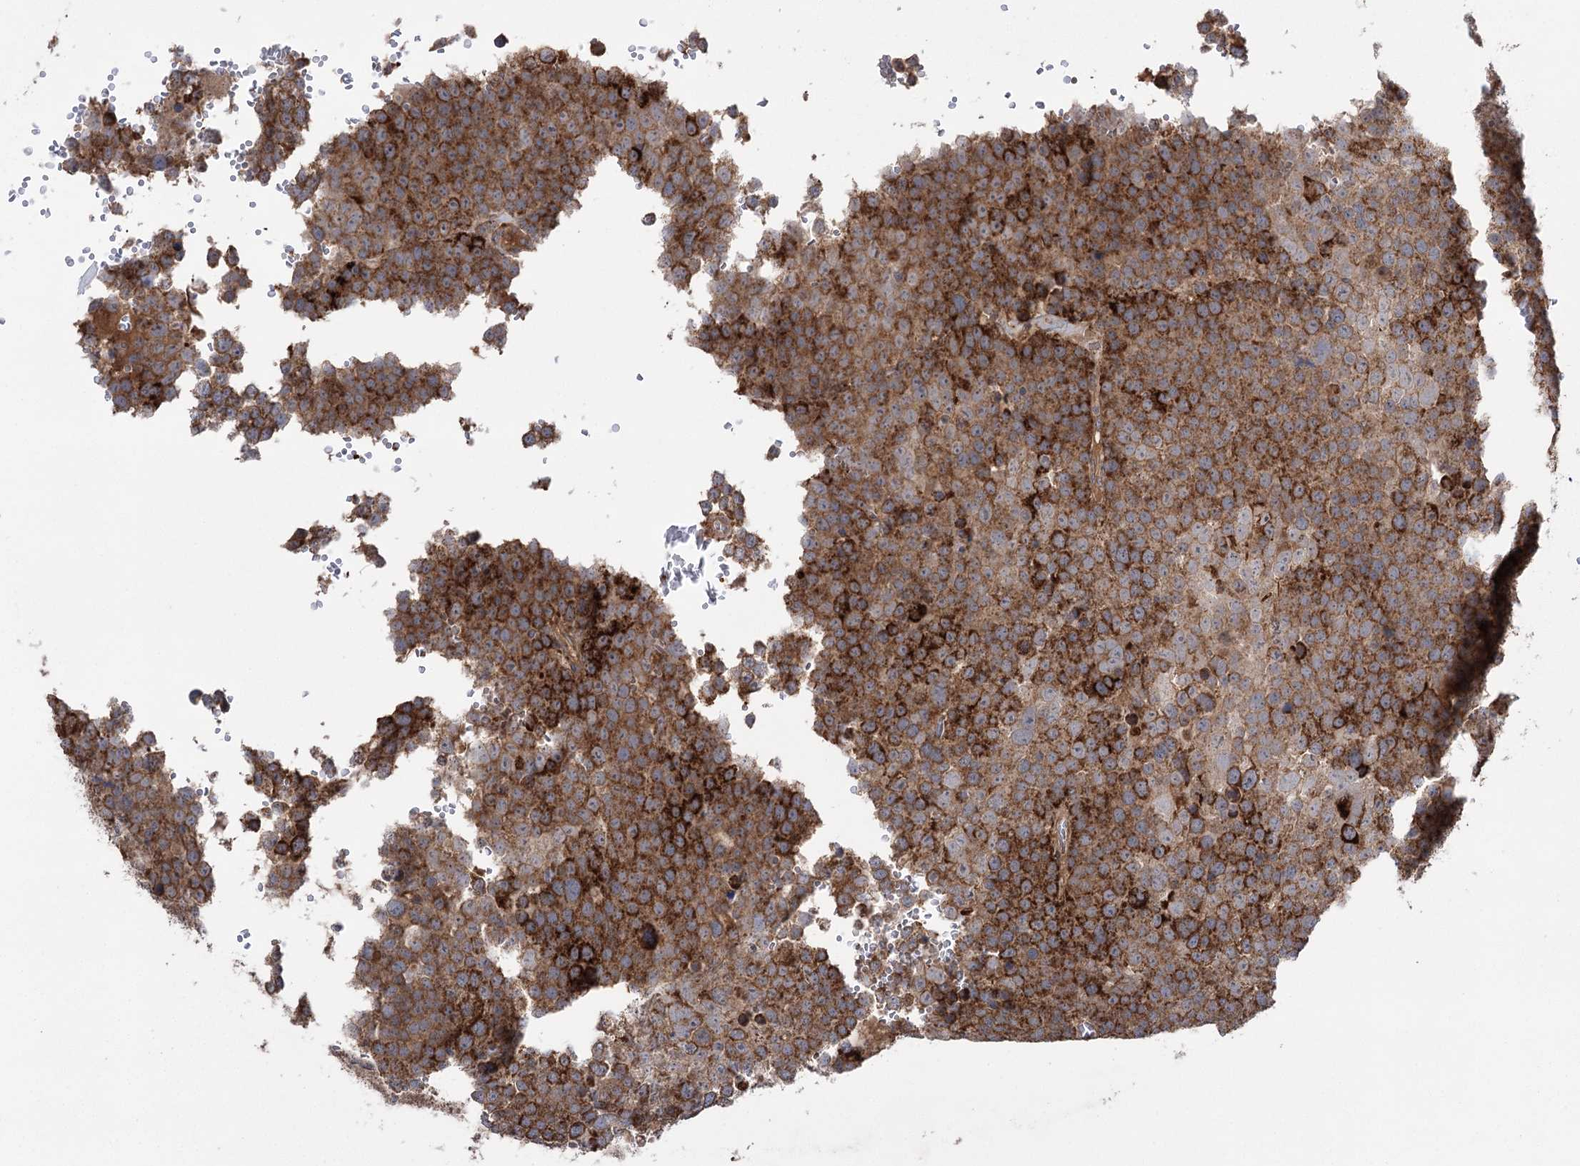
{"staining": {"intensity": "strong", "quantity": ">75%", "location": "cytoplasmic/membranous"}, "tissue": "testis cancer", "cell_type": "Tumor cells", "image_type": "cancer", "snomed": [{"axis": "morphology", "description": "Seminoma, NOS"}, {"axis": "topography", "description": "Testis"}], "caption": "Strong cytoplasmic/membranous positivity for a protein is appreciated in about >75% of tumor cells of testis cancer (seminoma) using IHC.", "gene": "KCNN2", "patient": {"sex": "male", "age": 71}}